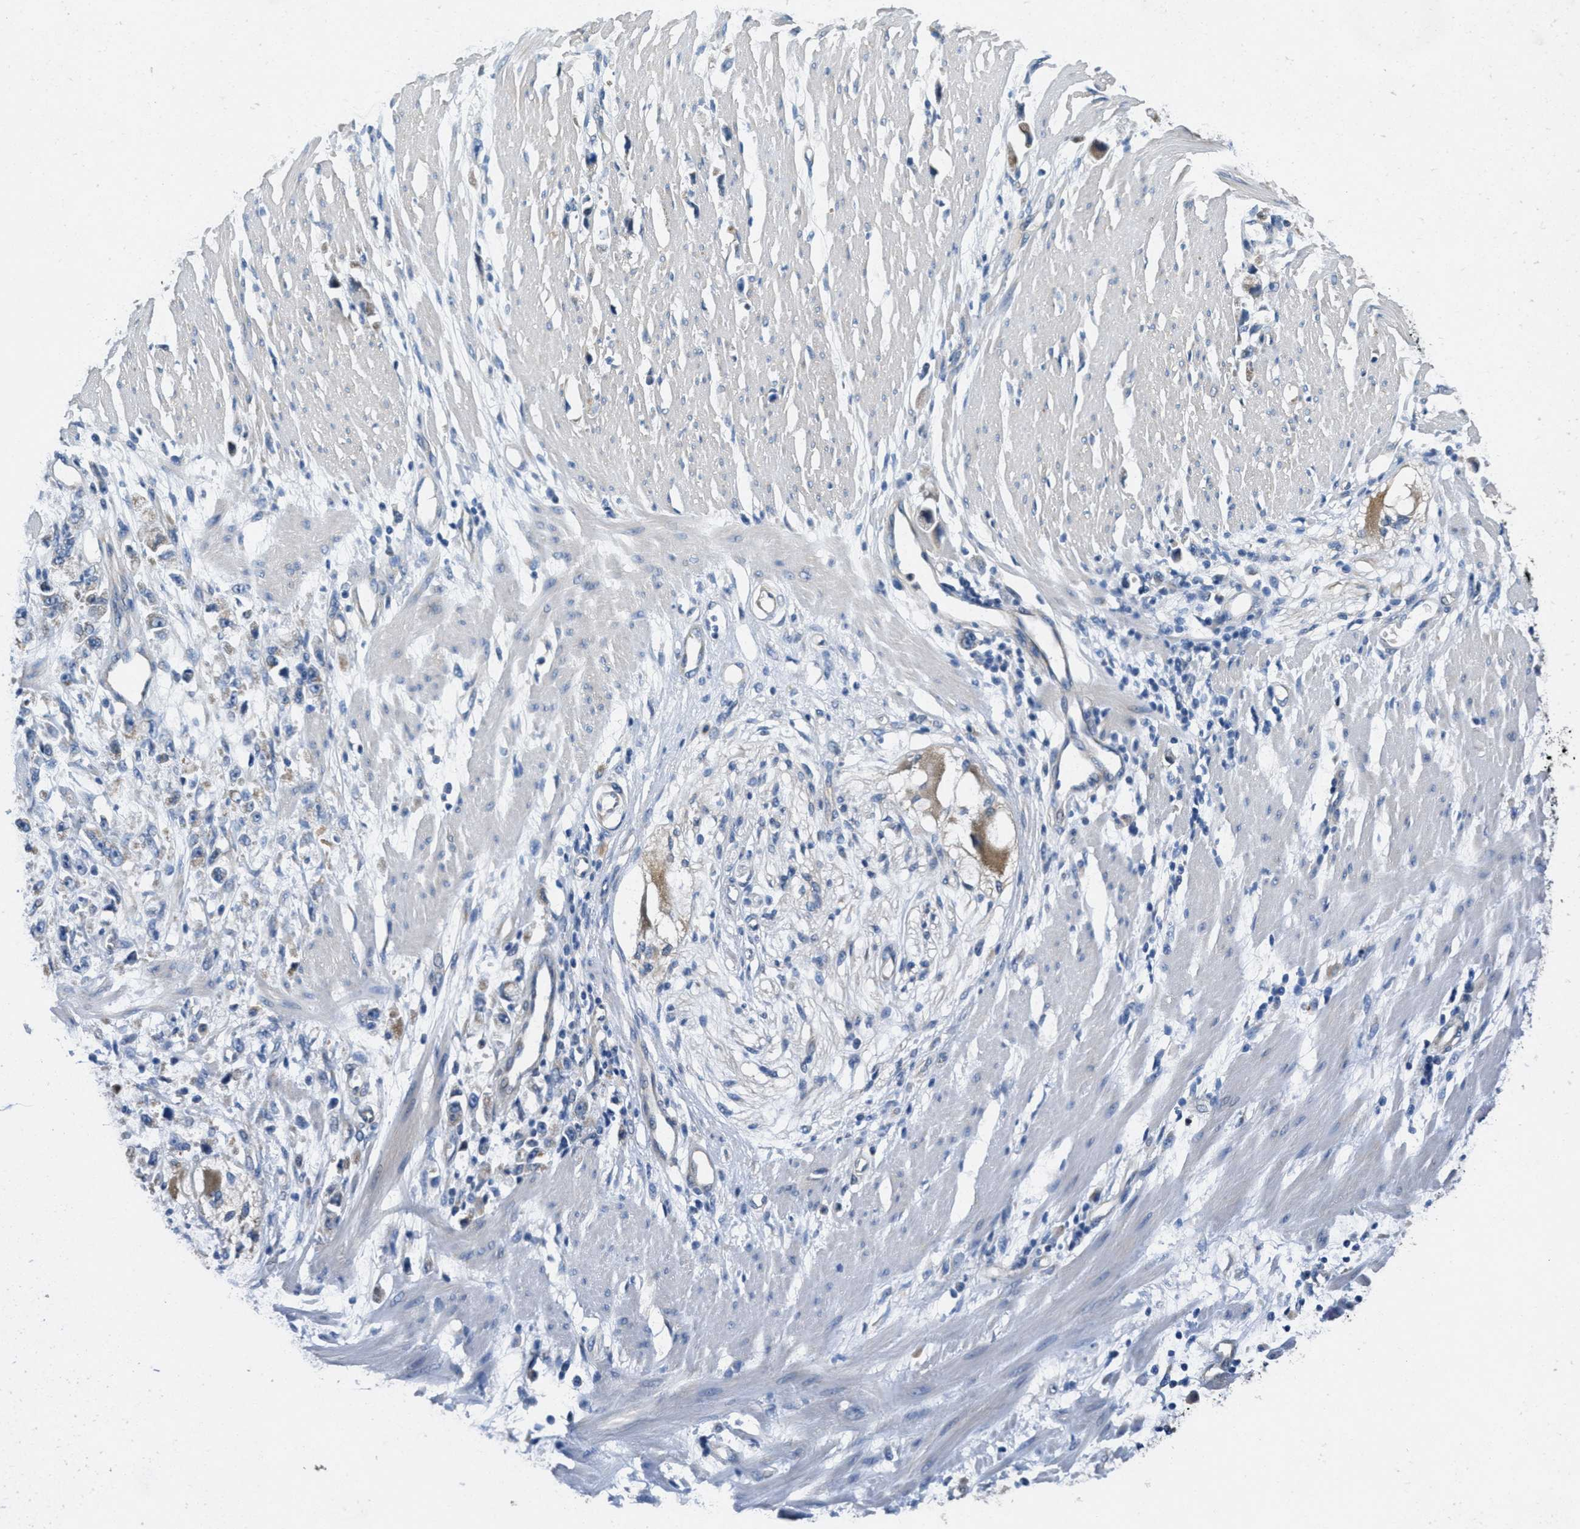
{"staining": {"intensity": "negative", "quantity": "none", "location": "none"}, "tissue": "stomach cancer", "cell_type": "Tumor cells", "image_type": "cancer", "snomed": [{"axis": "morphology", "description": "Adenocarcinoma, NOS"}, {"axis": "topography", "description": "Stomach"}], "caption": "An image of human adenocarcinoma (stomach) is negative for staining in tumor cells.", "gene": "TOMM70", "patient": {"sex": "female", "age": 59}}